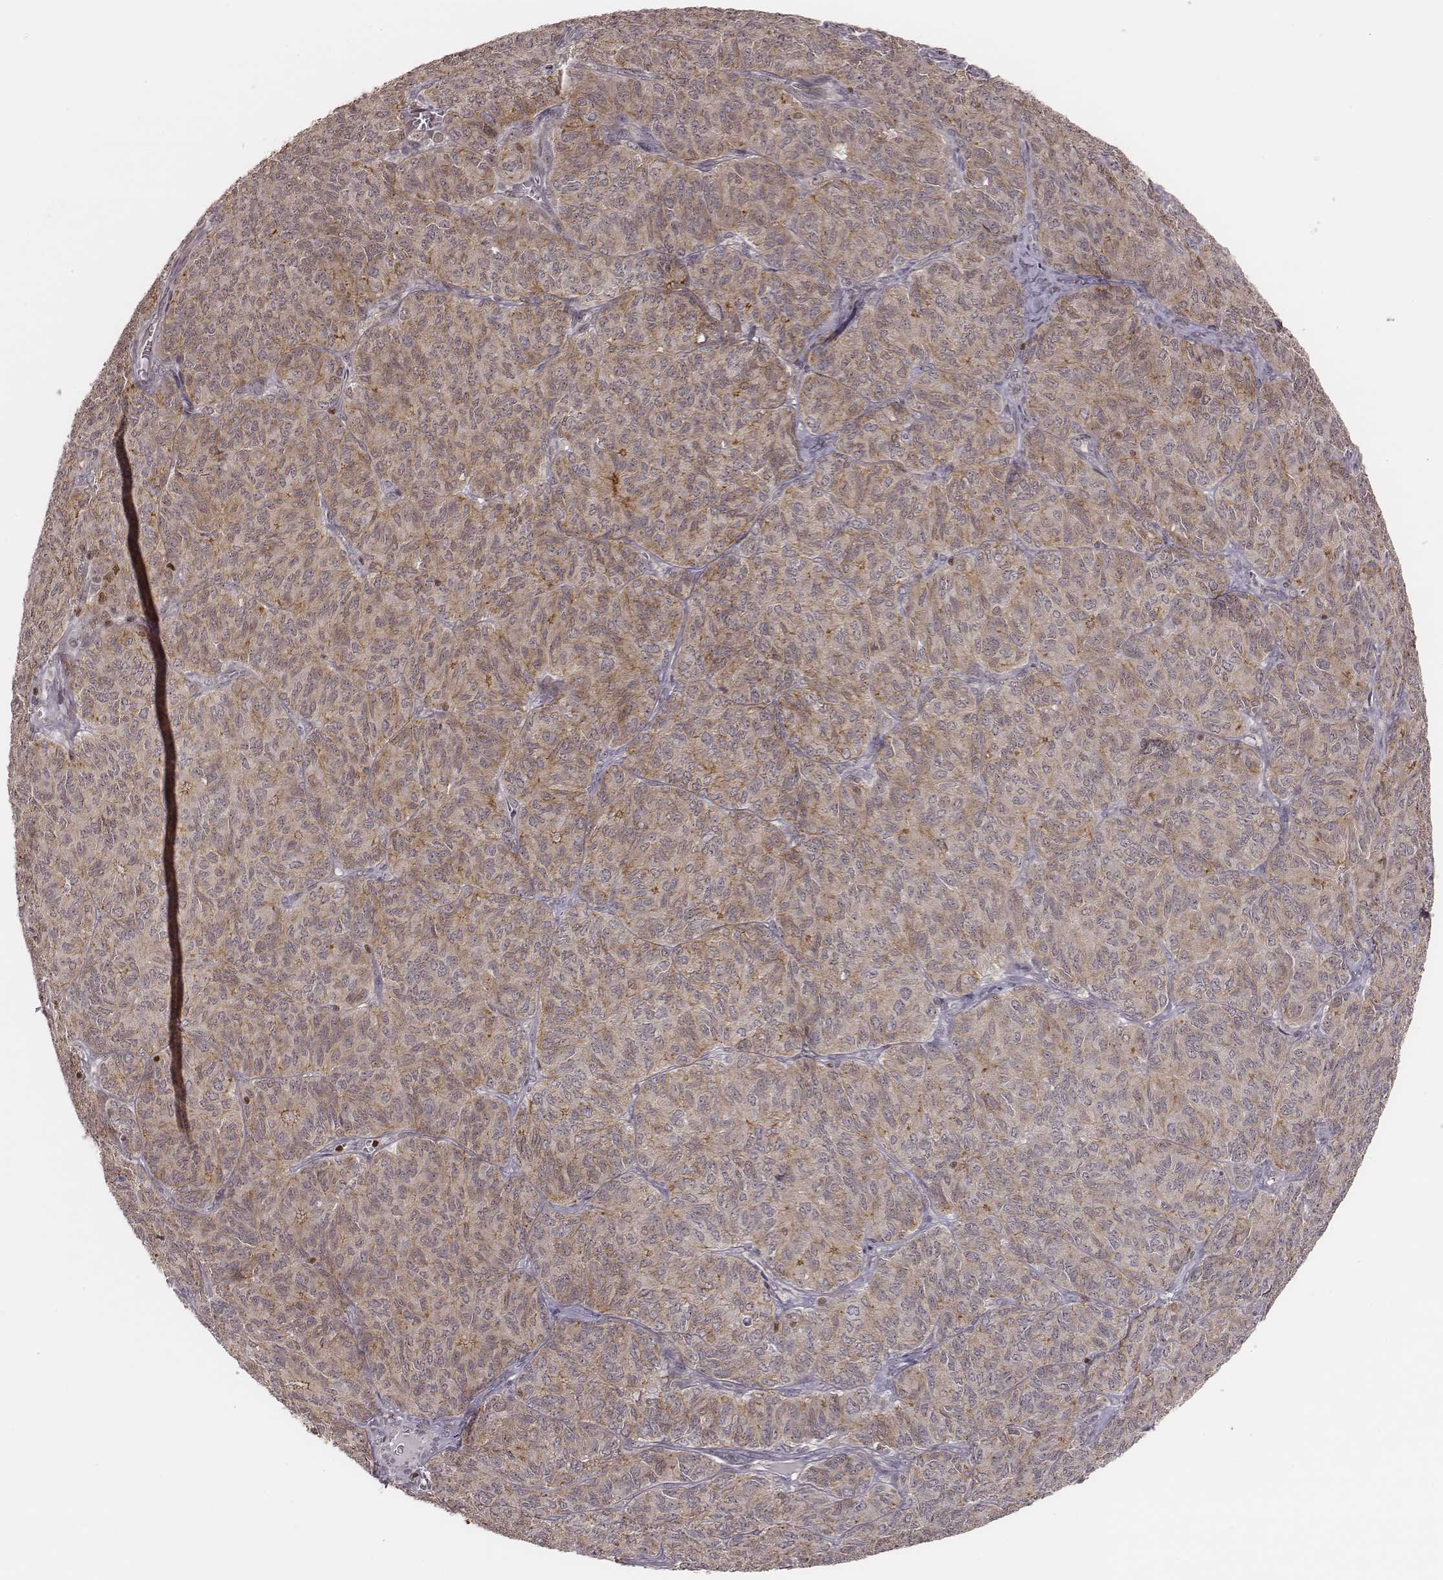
{"staining": {"intensity": "weak", "quantity": ">75%", "location": "cytoplasmic/membranous"}, "tissue": "ovarian cancer", "cell_type": "Tumor cells", "image_type": "cancer", "snomed": [{"axis": "morphology", "description": "Carcinoma, endometroid"}, {"axis": "topography", "description": "Ovary"}], "caption": "A brown stain labels weak cytoplasmic/membranous positivity of a protein in ovarian cancer tumor cells.", "gene": "WDR59", "patient": {"sex": "female", "age": 80}}